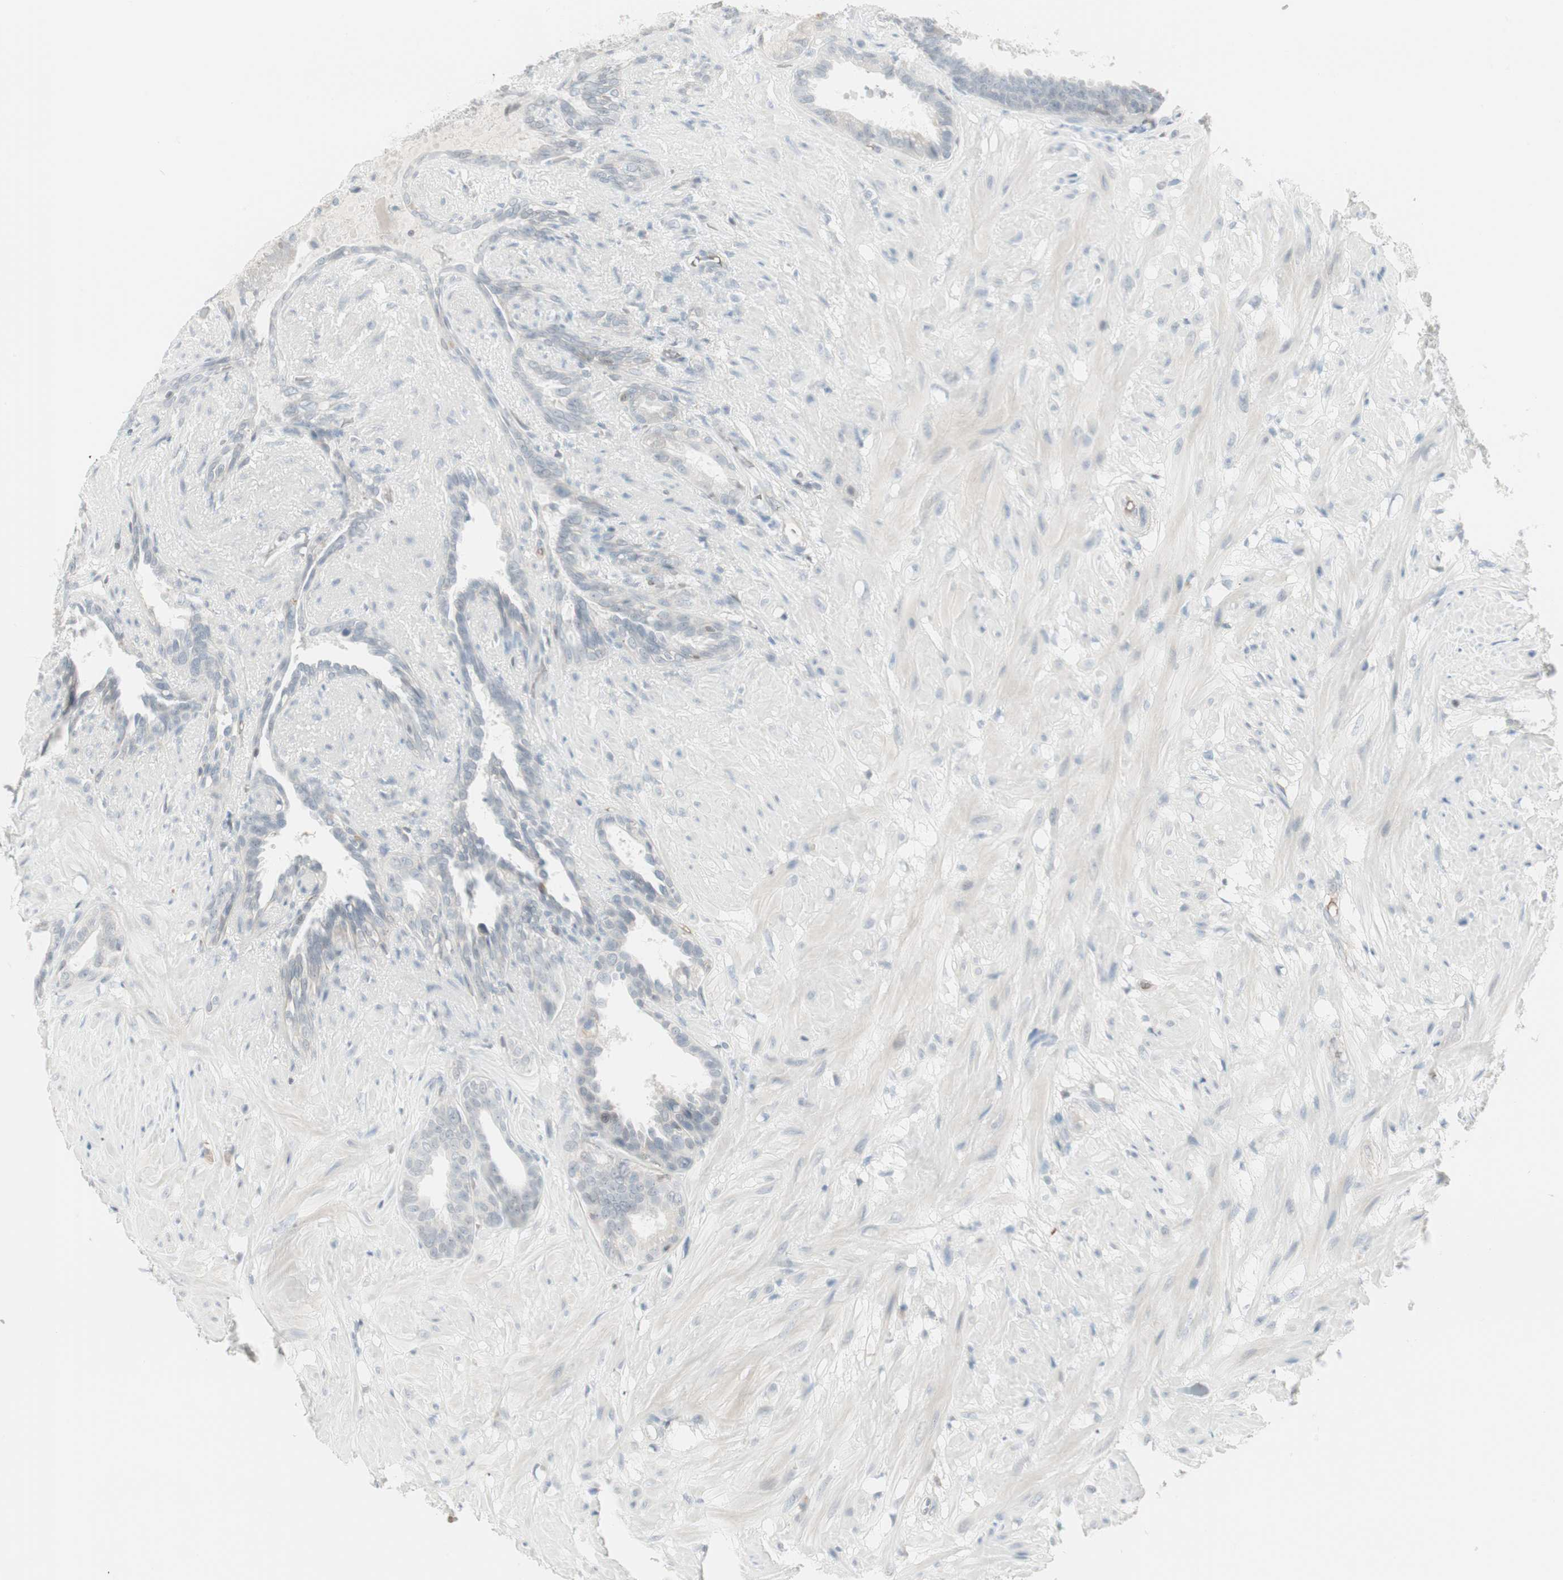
{"staining": {"intensity": "negative", "quantity": "none", "location": "none"}, "tissue": "seminal vesicle", "cell_type": "Glandular cells", "image_type": "normal", "snomed": [{"axis": "morphology", "description": "Normal tissue, NOS"}, {"axis": "topography", "description": "Seminal veicle"}], "caption": "Immunohistochemistry of normal seminal vesicle demonstrates no positivity in glandular cells.", "gene": "MAP4K1", "patient": {"sex": "male", "age": 61}}